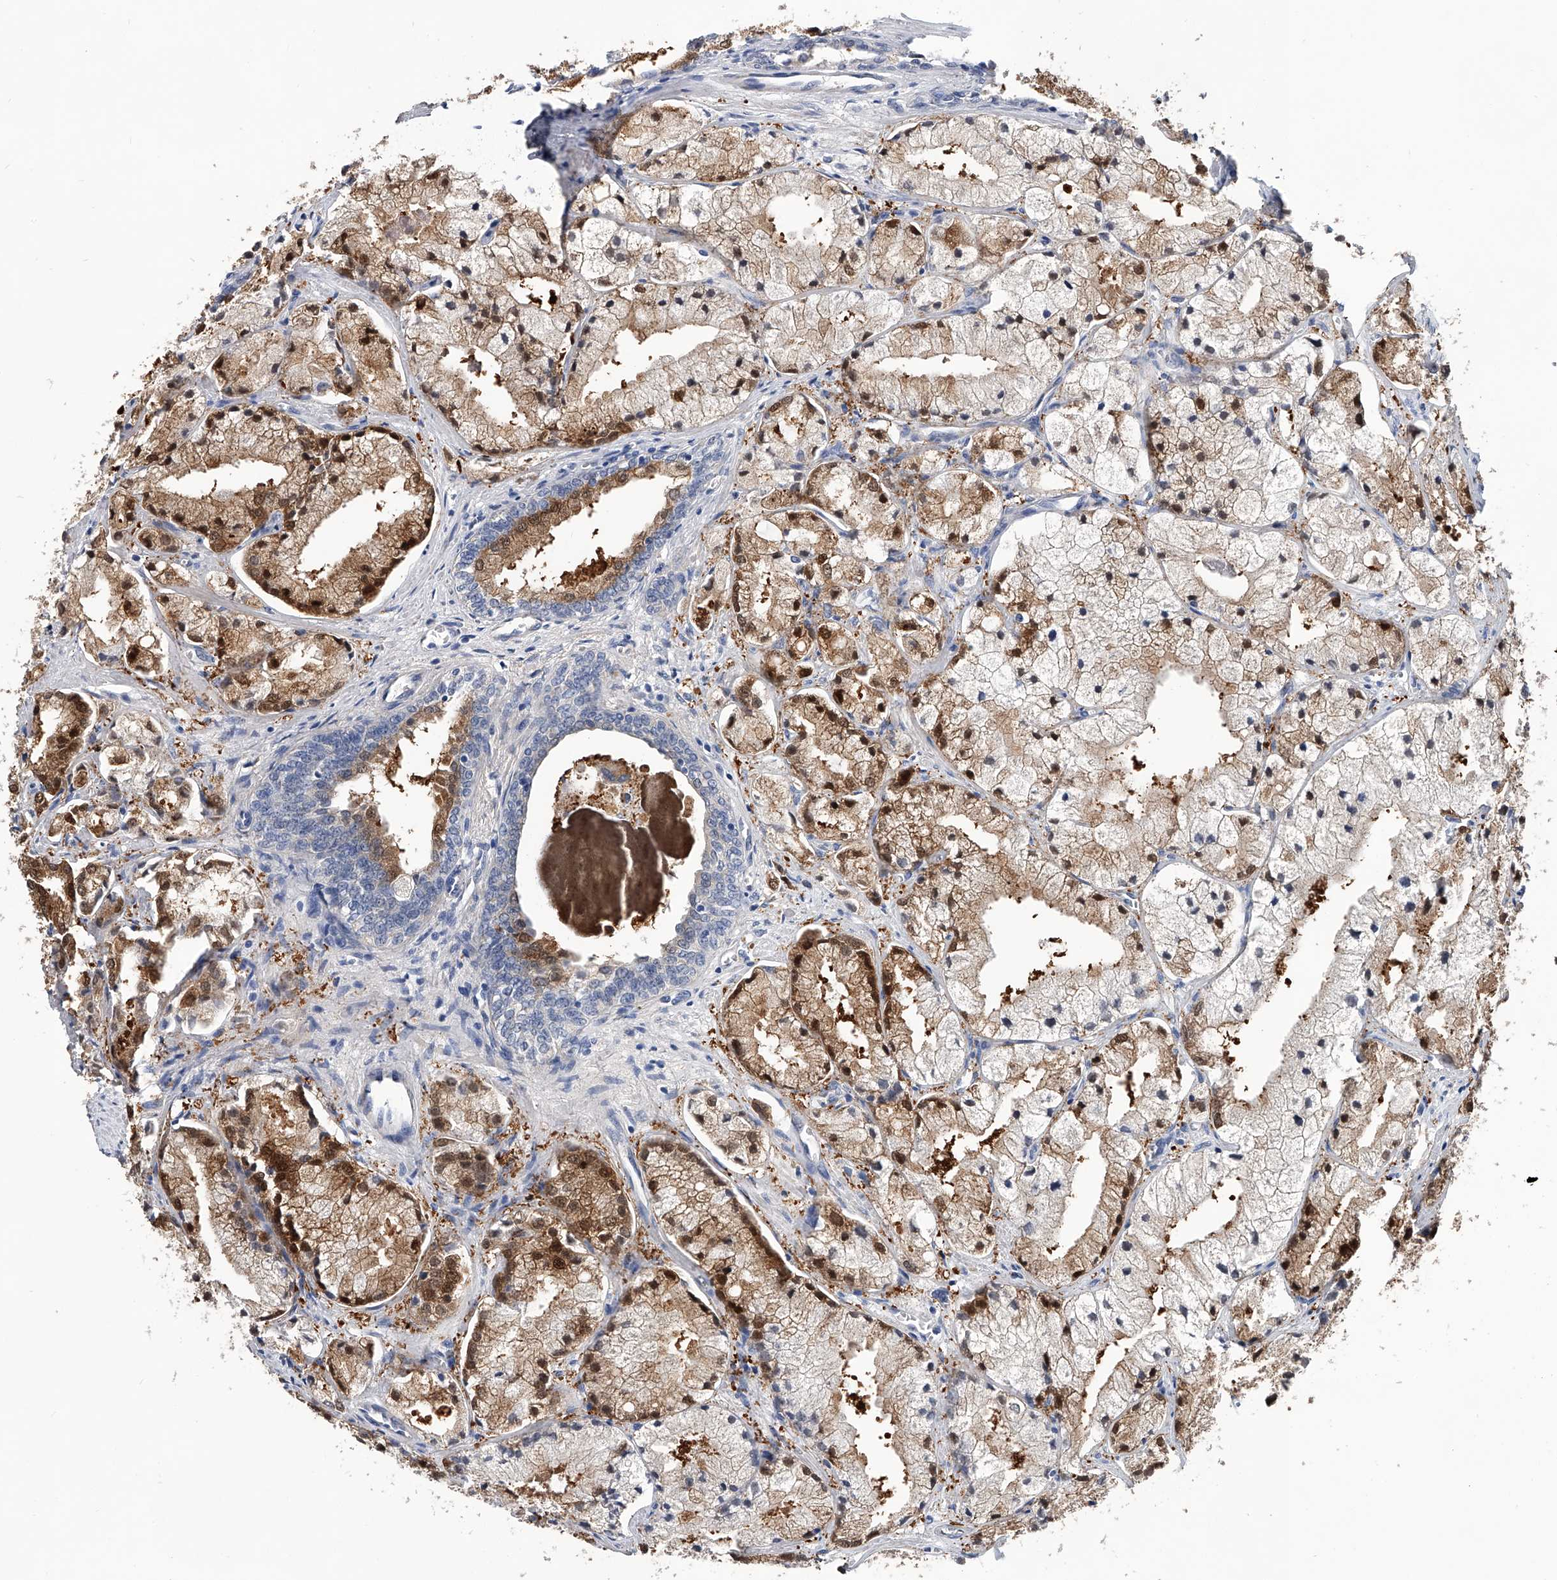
{"staining": {"intensity": "strong", "quantity": "25%-75%", "location": "cytoplasmic/membranous,nuclear"}, "tissue": "prostate cancer", "cell_type": "Tumor cells", "image_type": "cancer", "snomed": [{"axis": "morphology", "description": "Adenocarcinoma, High grade"}, {"axis": "topography", "description": "Prostate"}], "caption": "A high-resolution histopathology image shows immunohistochemistry (IHC) staining of prostate cancer (high-grade adenocarcinoma), which exhibits strong cytoplasmic/membranous and nuclear positivity in approximately 25%-75% of tumor cells.", "gene": "PGM3", "patient": {"sex": "male", "age": 50}}